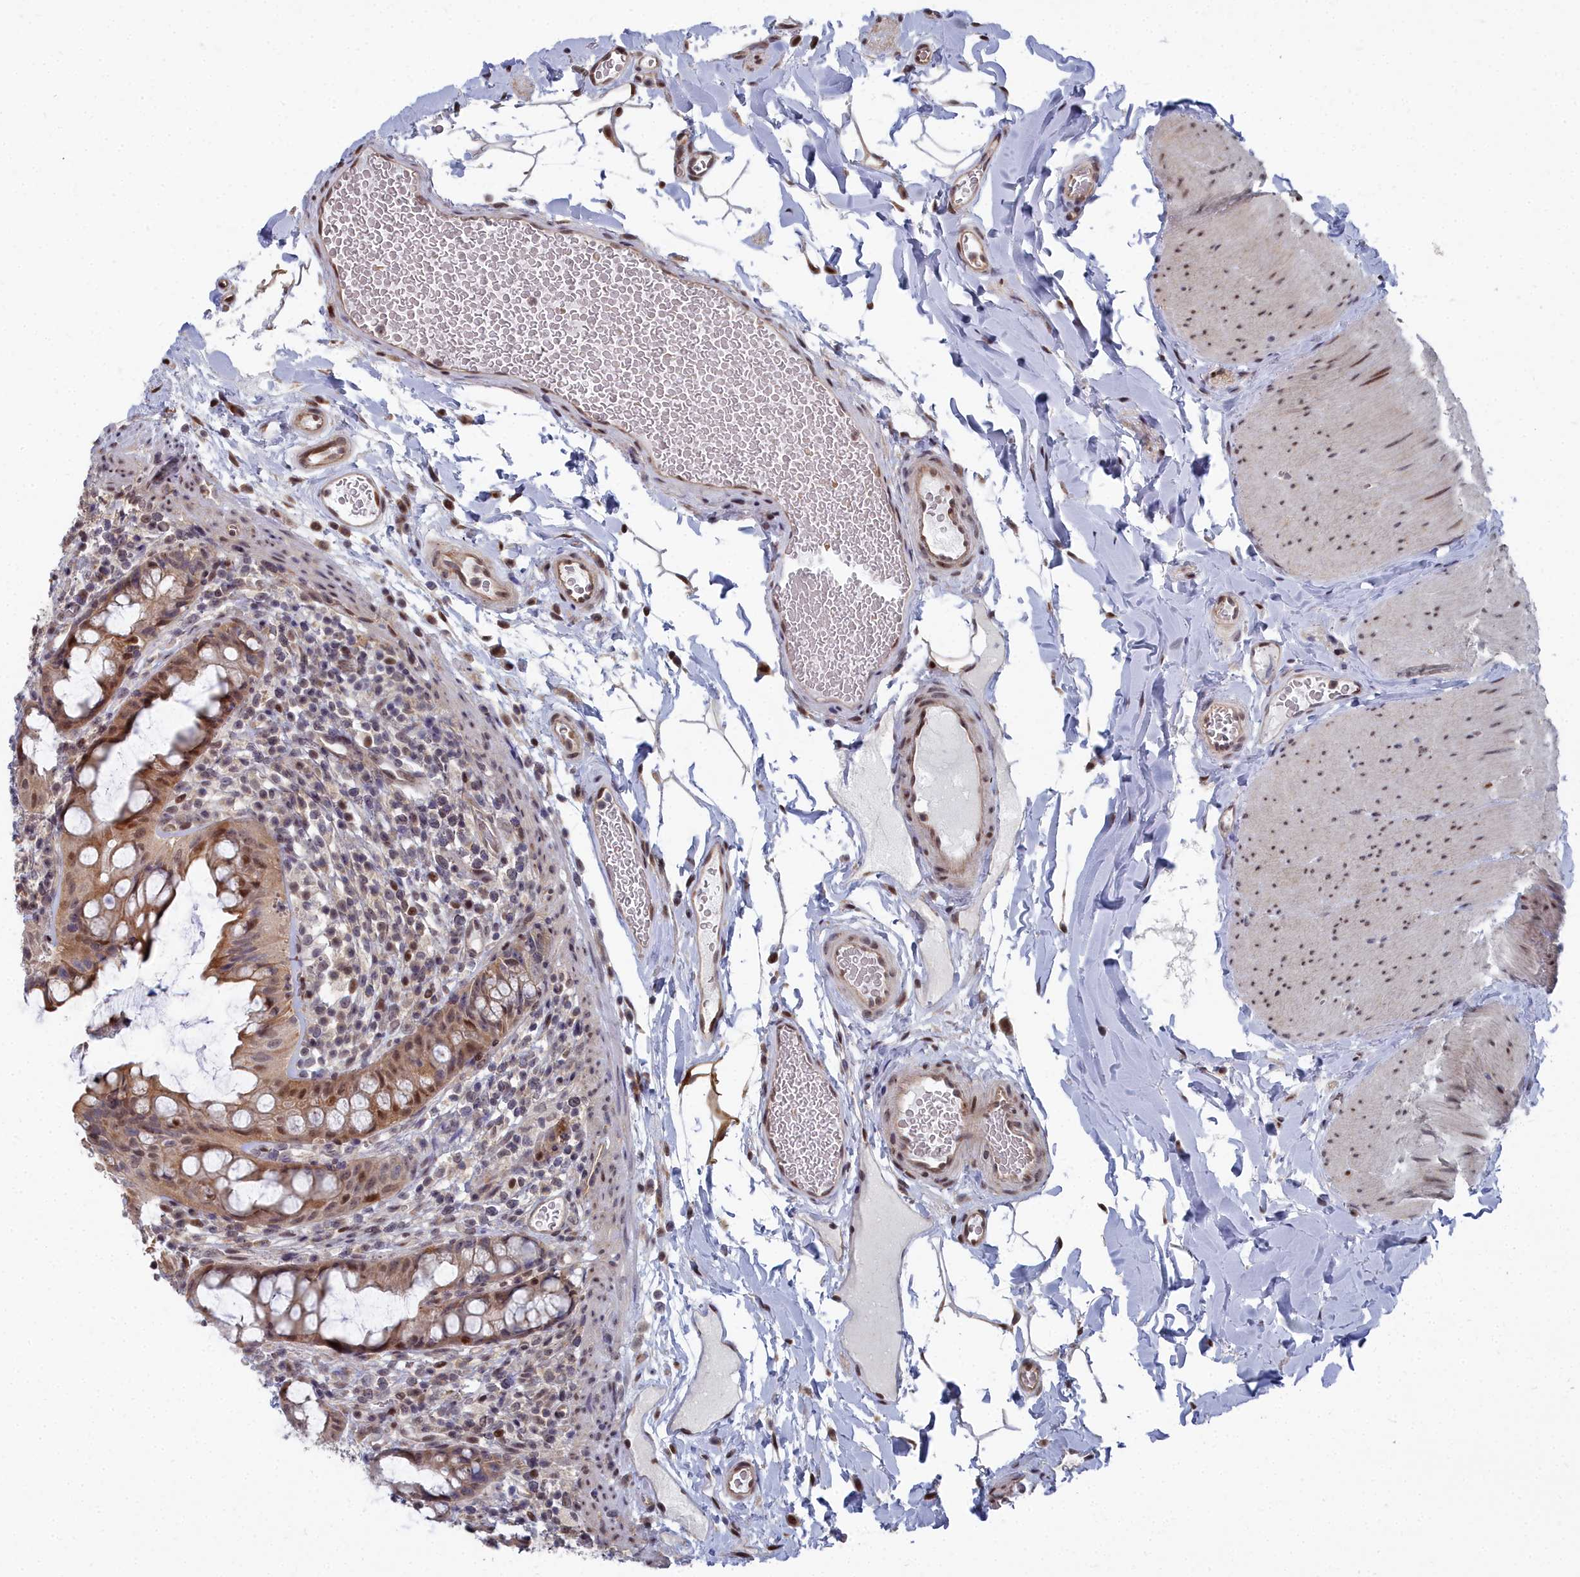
{"staining": {"intensity": "moderate", "quantity": "25%-75%", "location": "cytoplasmic/membranous,nuclear"}, "tissue": "rectum", "cell_type": "Glandular cells", "image_type": "normal", "snomed": [{"axis": "morphology", "description": "Normal tissue, NOS"}, {"axis": "topography", "description": "Rectum"}], "caption": "Glandular cells demonstrate moderate cytoplasmic/membranous,nuclear staining in about 25%-75% of cells in benign rectum.", "gene": "RPS27A", "patient": {"sex": "female", "age": 57}}